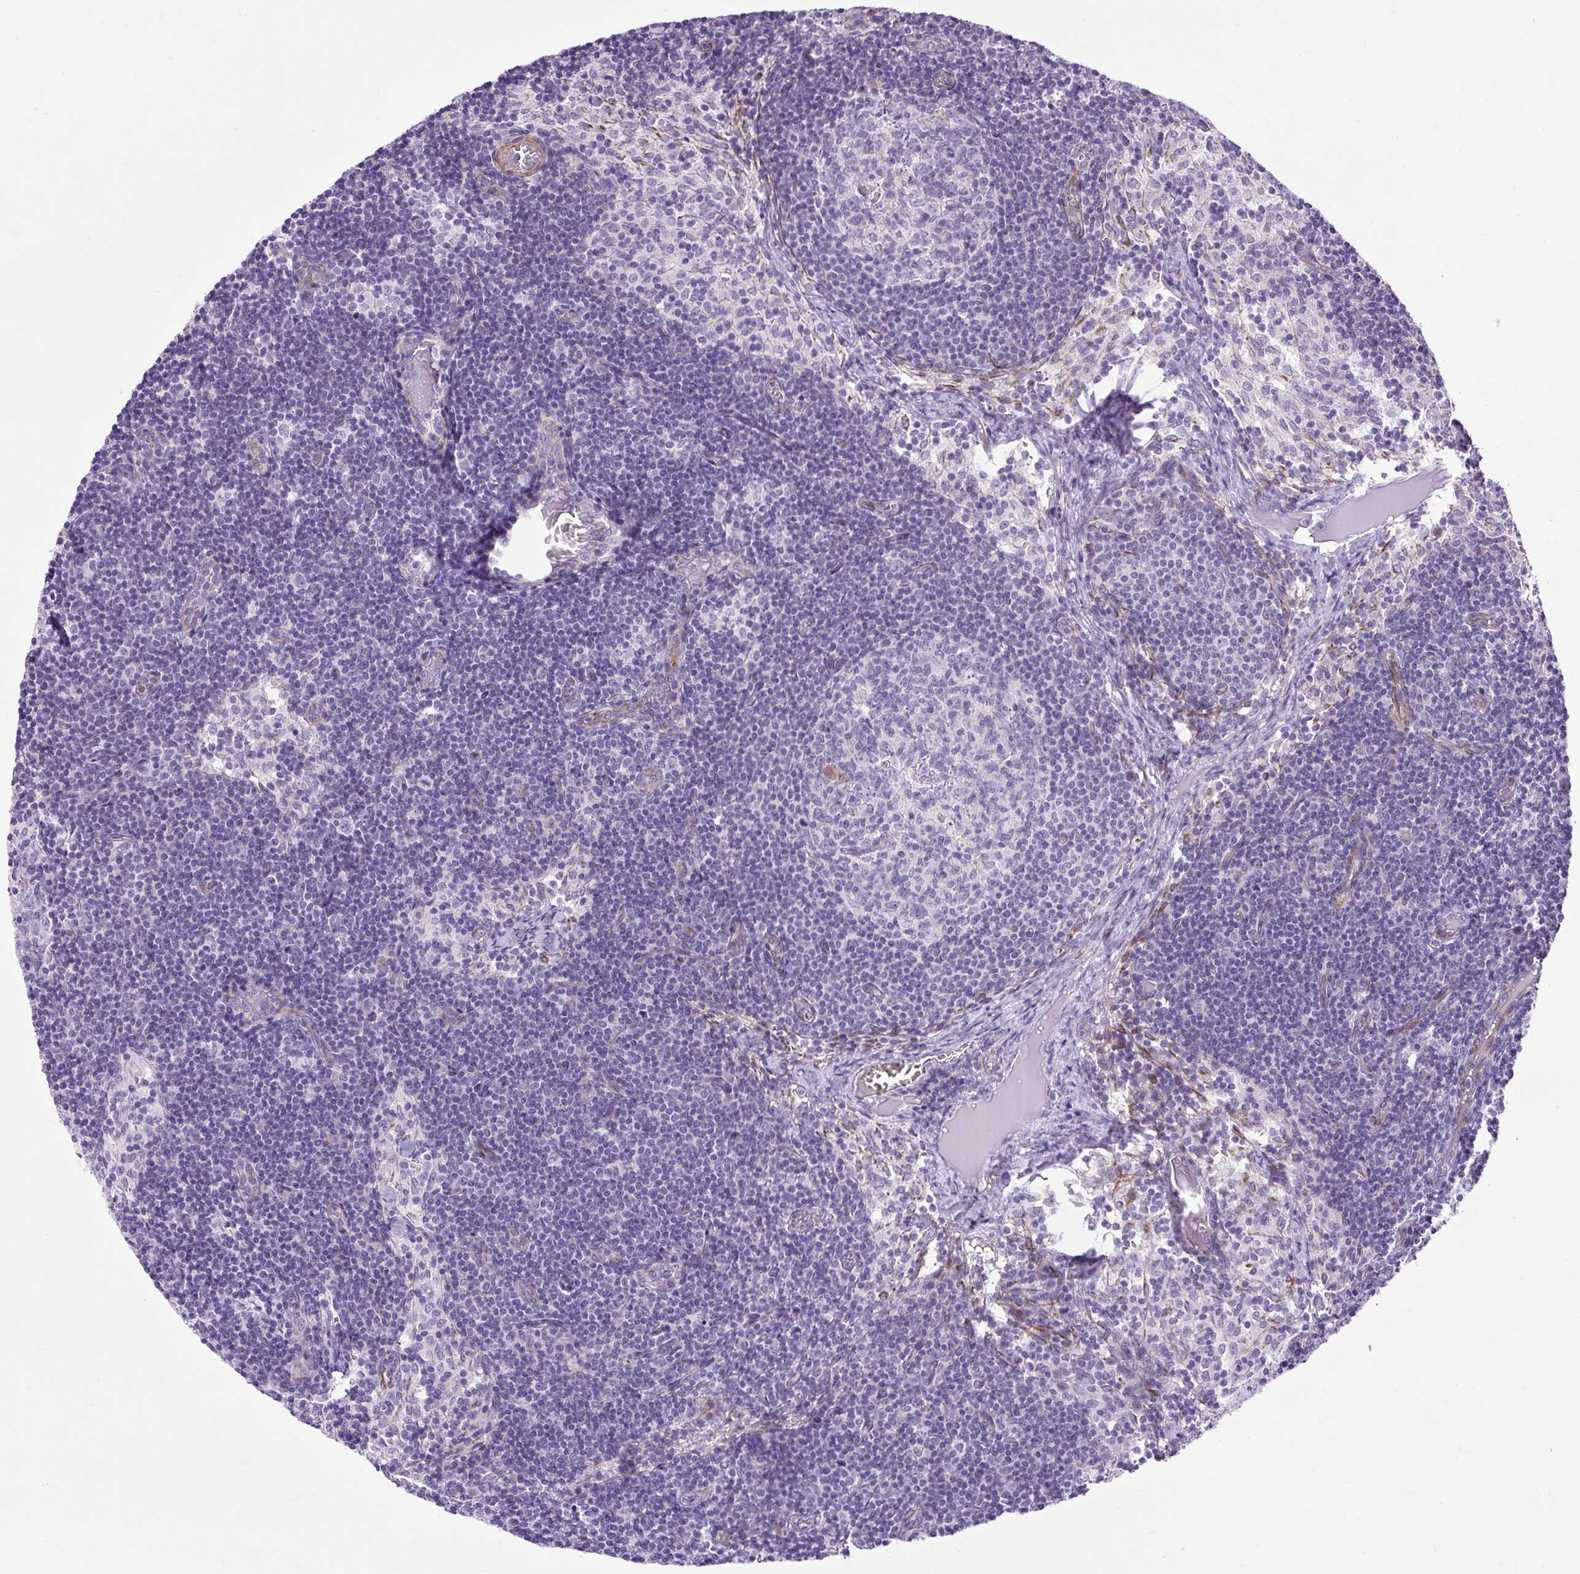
{"staining": {"intensity": "negative", "quantity": "none", "location": "none"}, "tissue": "lymph node", "cell_type": "Germinal center cells", "image_type": "normal", "snomed": [{"axis": "morphology", "description": "Normal tissue, NOS"}, {"axis": "topography", "description": "Lymph node"}], "caption": "High power microscopy micrograph of an immunohistochemistry histopathology image of benign lymph node, revealing no significant staining in germinal center cells.", "gene": "VWA7", "patient": {"sex": "female", "age": 31}}